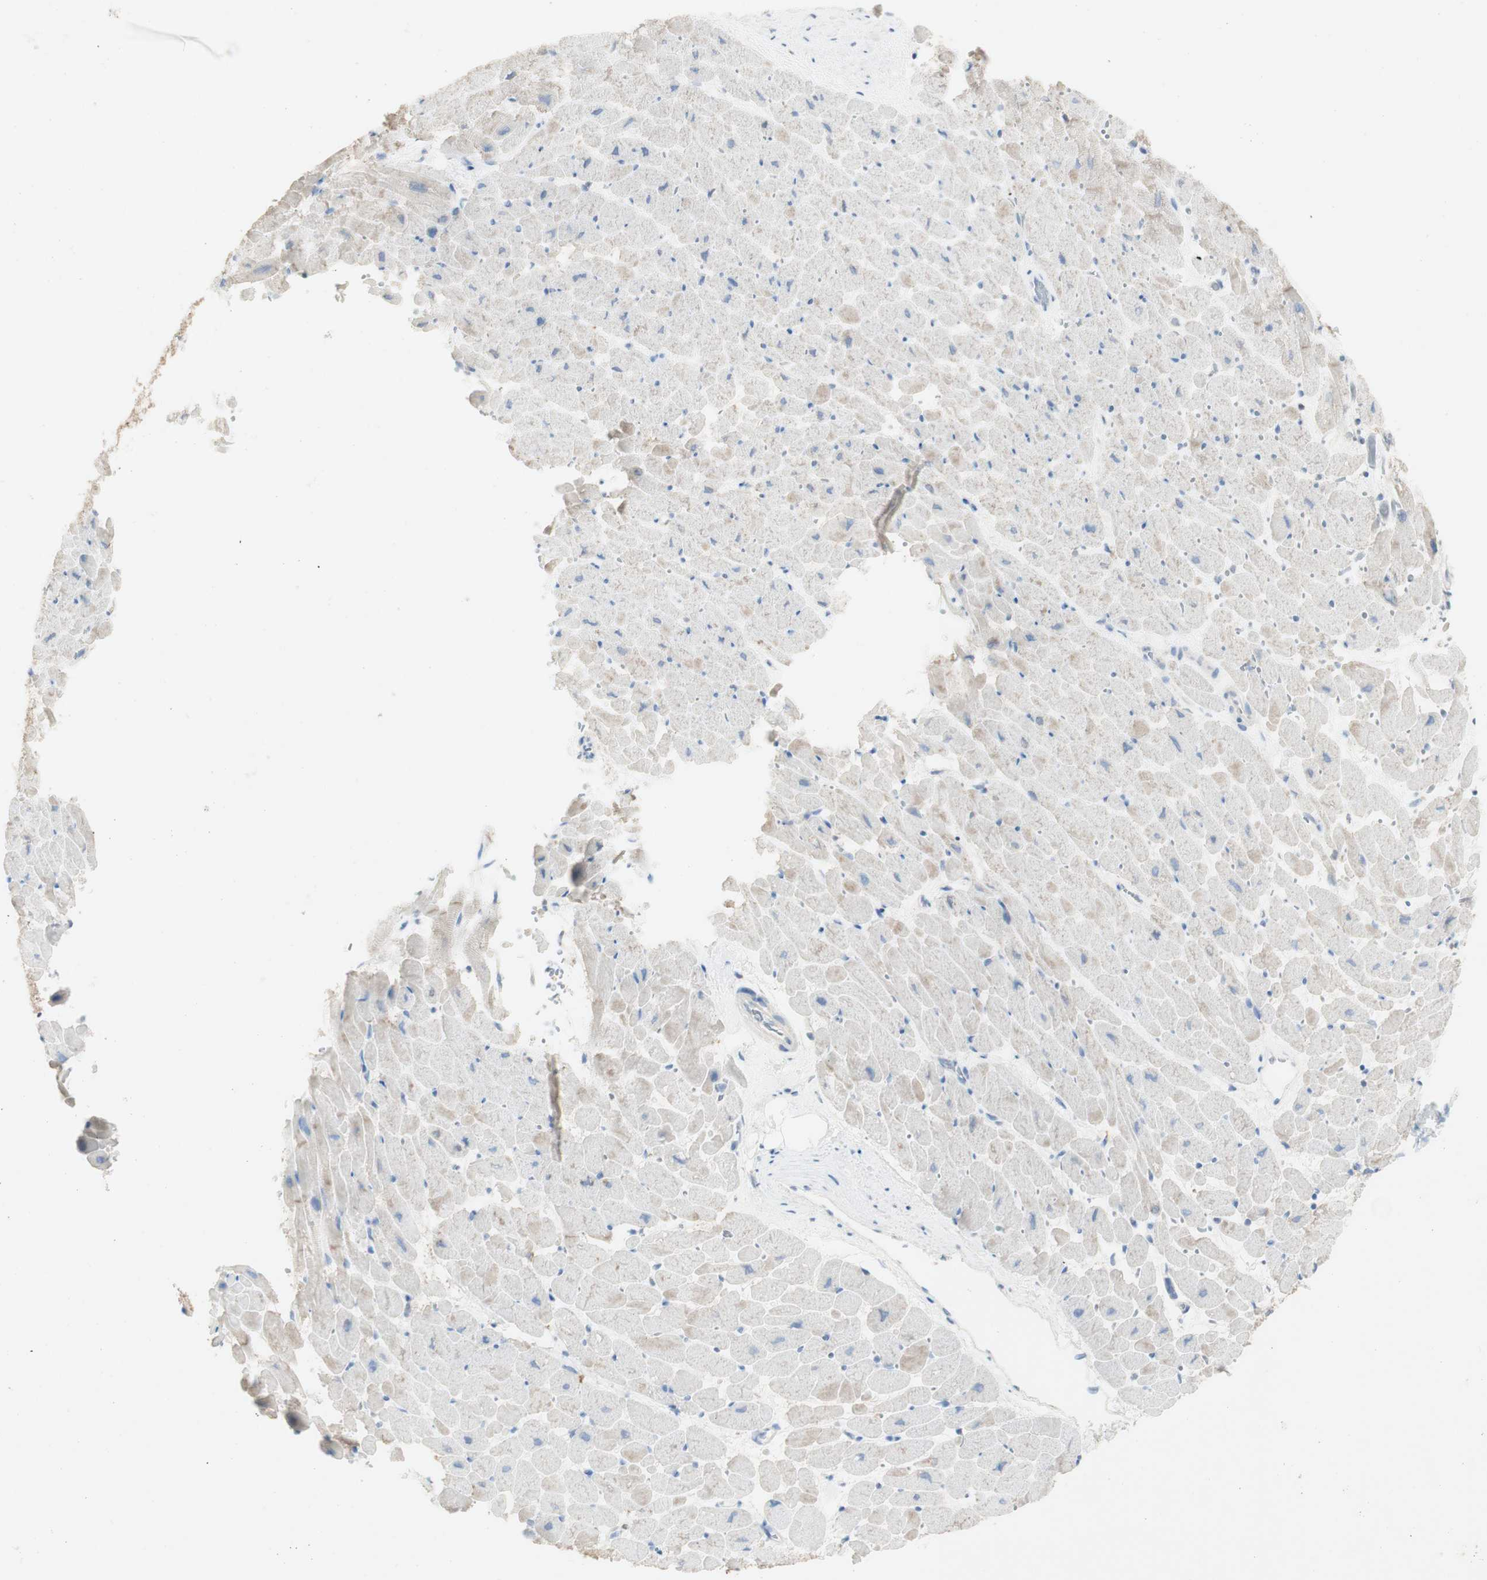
{"staining": {"intensity": "weak", "quantity": "25%-75%", "location": "cytoplasmic/membranous"}, "tissue": "heart muscle", "cell_type": "Cardiomyocytes", "image_type": "normal", "snomed": [{"axis": "morphology", "description": "Normal tissue, NOS"}, {"axis": "topography", "description": "Heart"}], "caption": "IHC of benign human heart muscle demonstrates low levels of weak cytoplasmic/membranous positivity in approximately 25%-75% of cardiomyocytes.", "gene": "ART3", "patient": {"sex": "male", "age": 45}}